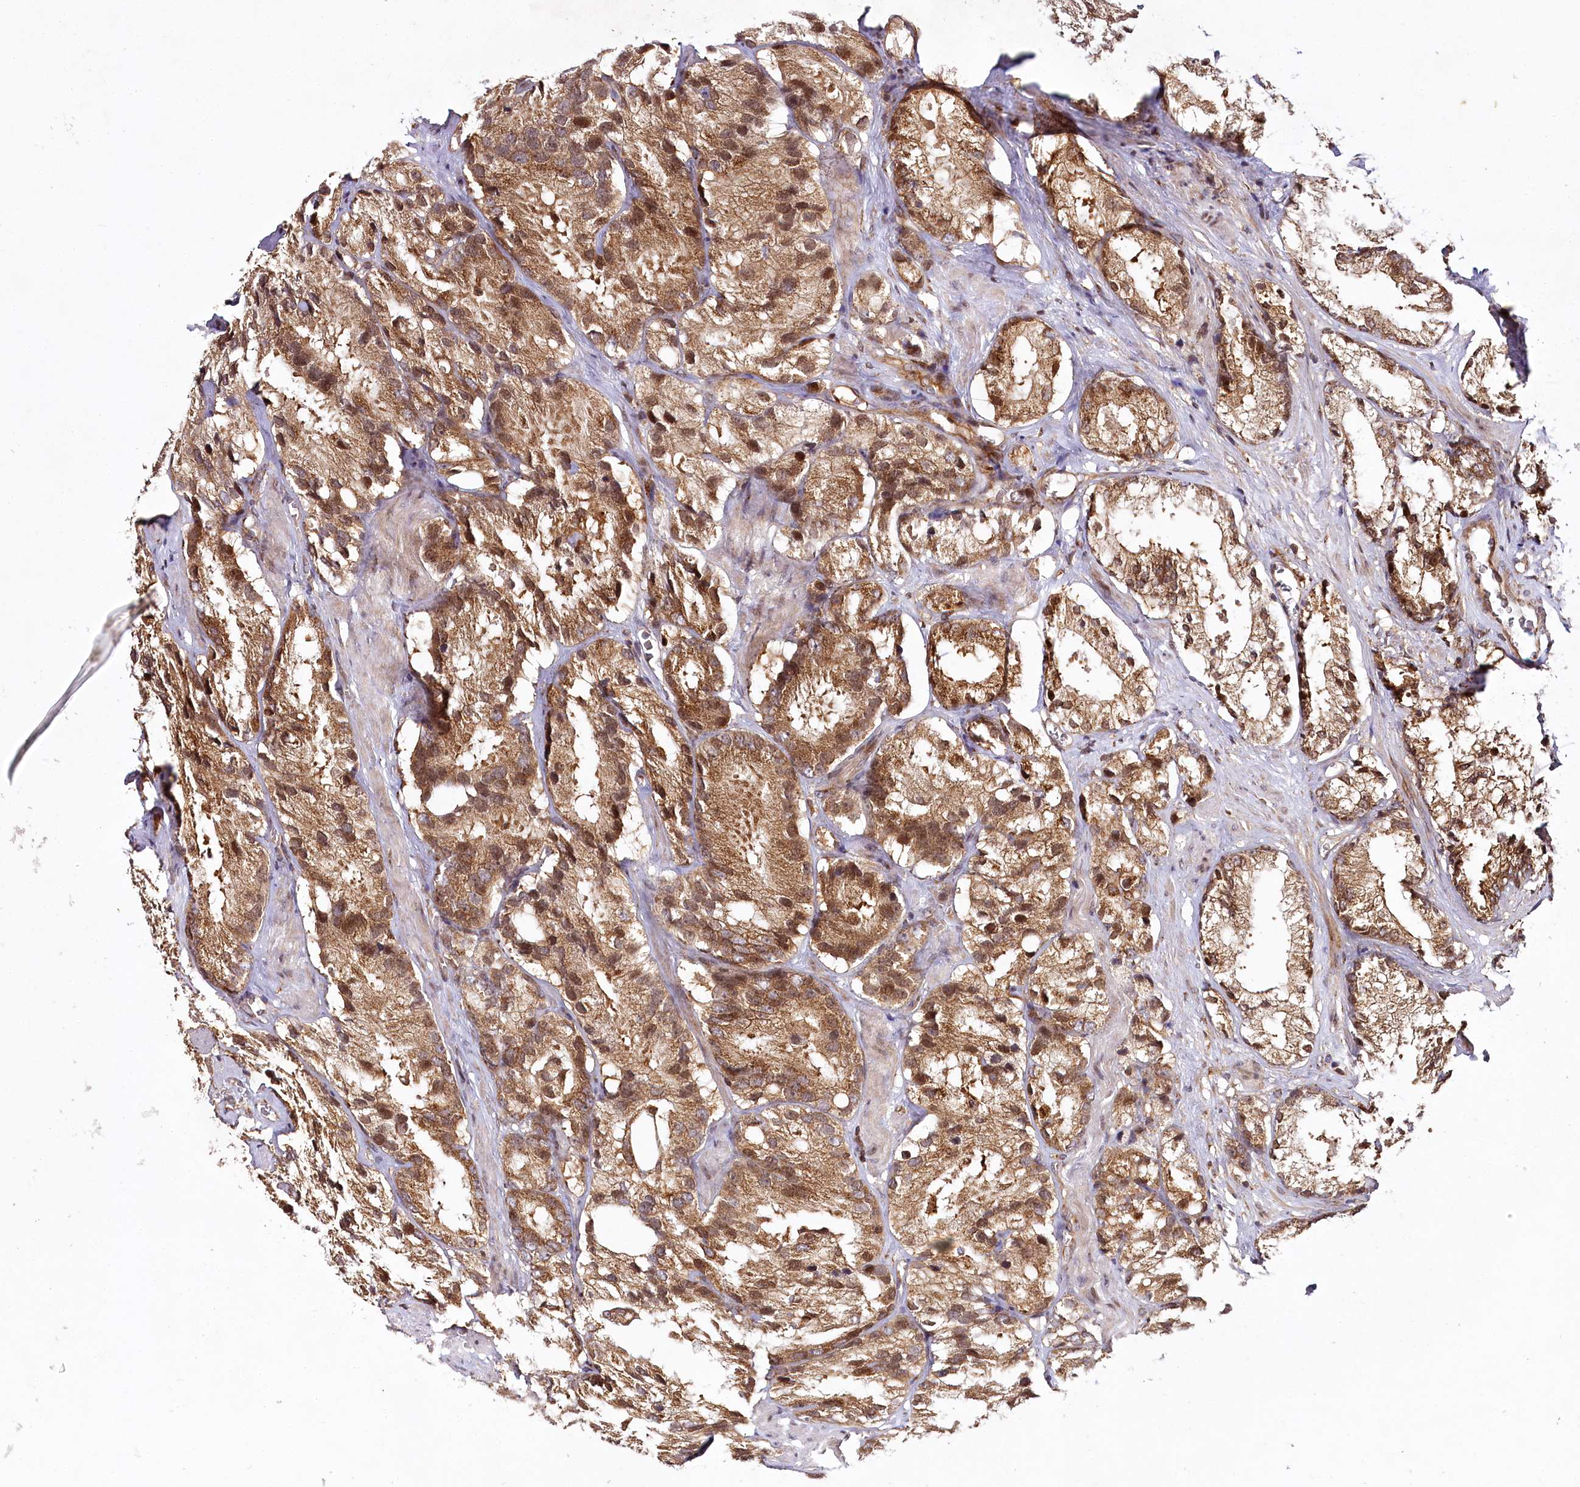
{"staining": {"intensity": "moderate", "quantity": ">75%", "location": "cytoplasmic/membranous,nuclear"}, "tissue": "prostate cancer", "cell_type": "Tumor cells", "image_type": "cancer", "snomed": [{"axis": "morphology", "description": "Adenocarcinoma, High grade"}, {"axis": "topography", "description": "Prostate"}], "caption": "A histopathology image of prostate cancer stained for a protein displays moderate cytoplasmic/membranous and nuclear brown staining in tumor cells. The protein of interest is stained brown, and the nuclei are stained in blue (DAB (3,3'-diaminobenzidine) IHC with brightfield microscopy, high magnification).", "gene": "COPG1", "patient": {"sex": "male", "age": 66}}